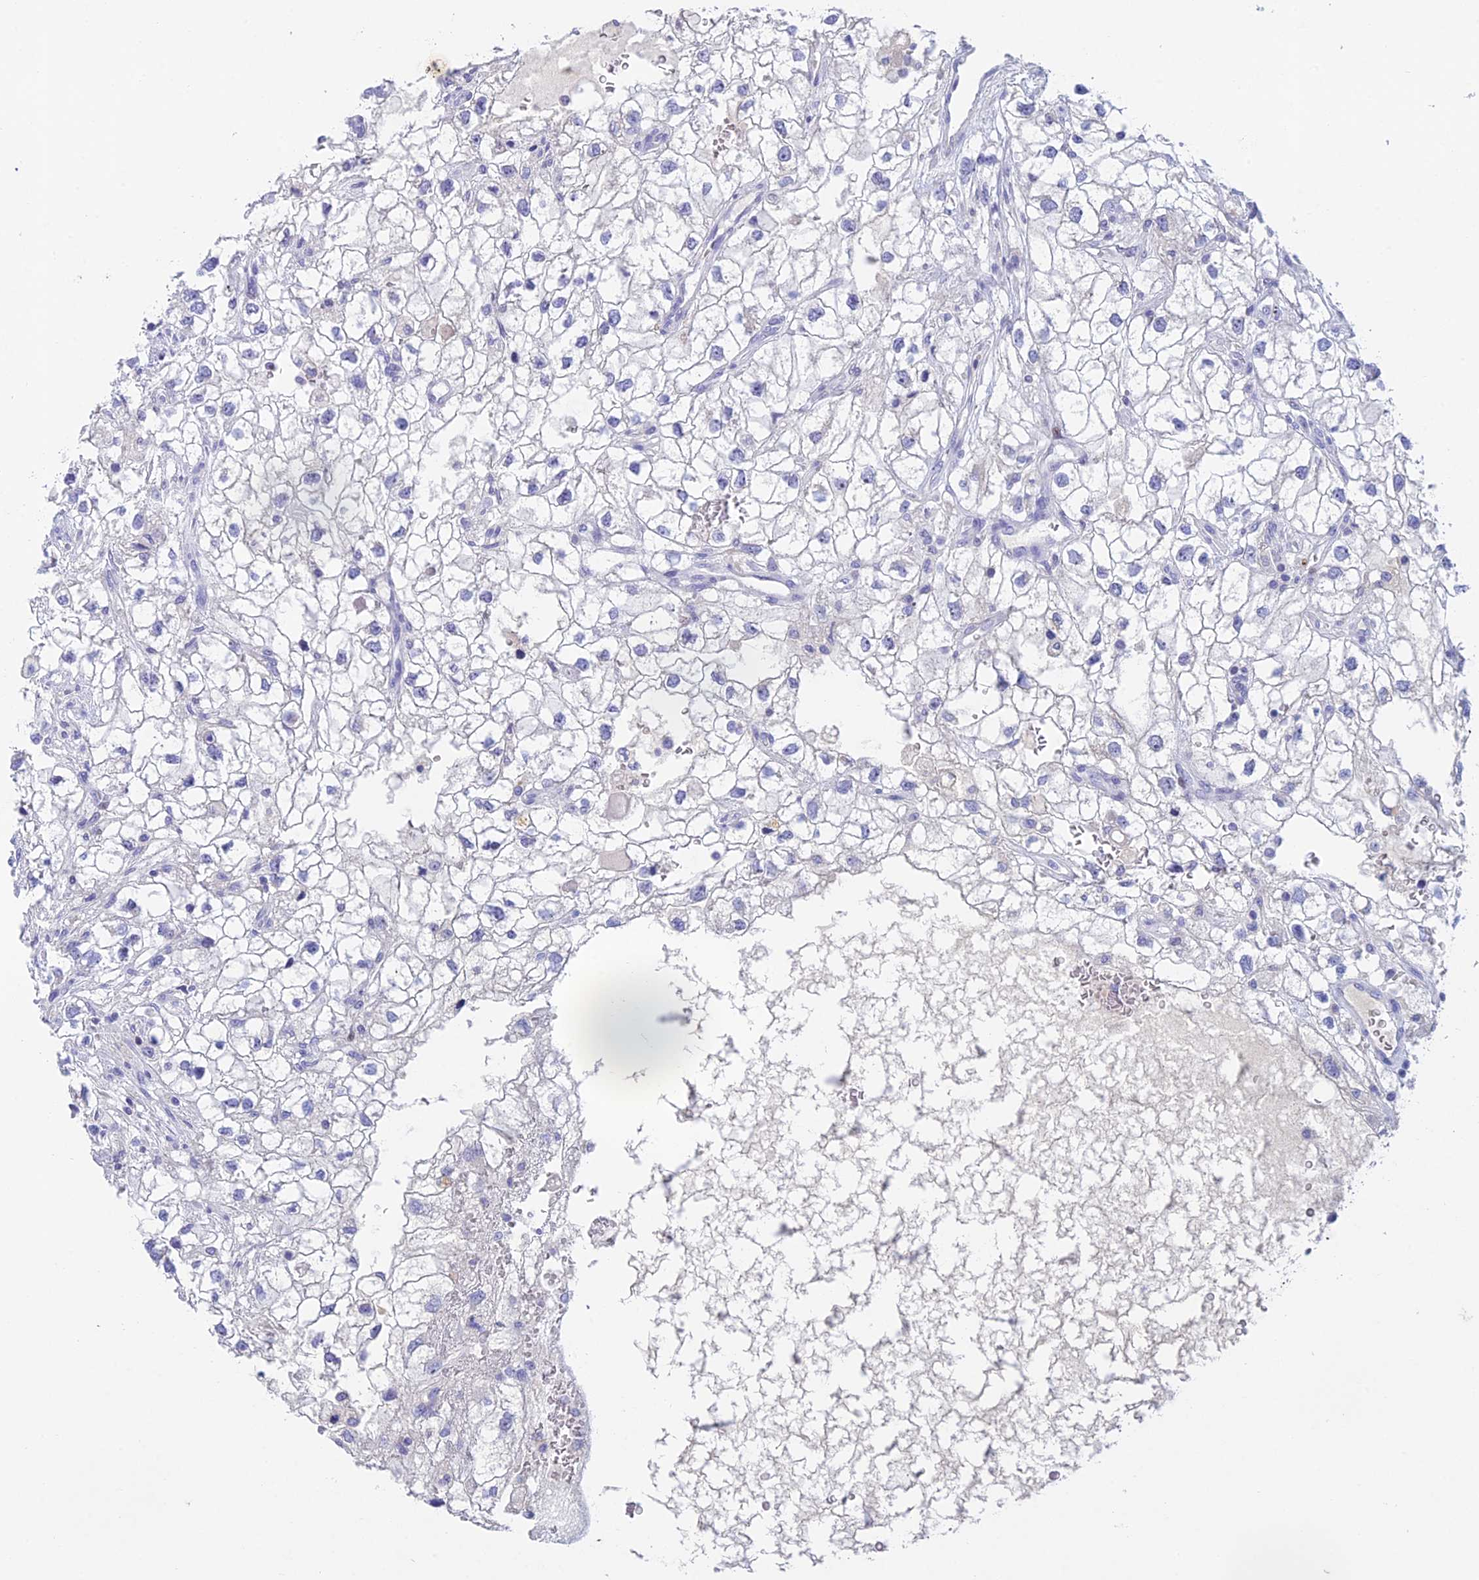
{"staining": {"intensity": "negative", "quantity": "none", "location": "none"}, "tissue": "renal cancer", "cell_type": "Tumor cells", "image_type": "cancer", "snomed": [{"axis": "morphology", "description": "Adenocarcinoma, NOS"}, {"axis": "topography", "description": "Kidney"}], "caption": "This is an IHC photomicrograph of human adenocarcinoma (renal). There is no expression in tumor cells.", "gene": "REXO5", "patient": {"sex": "male", "age": 59}}